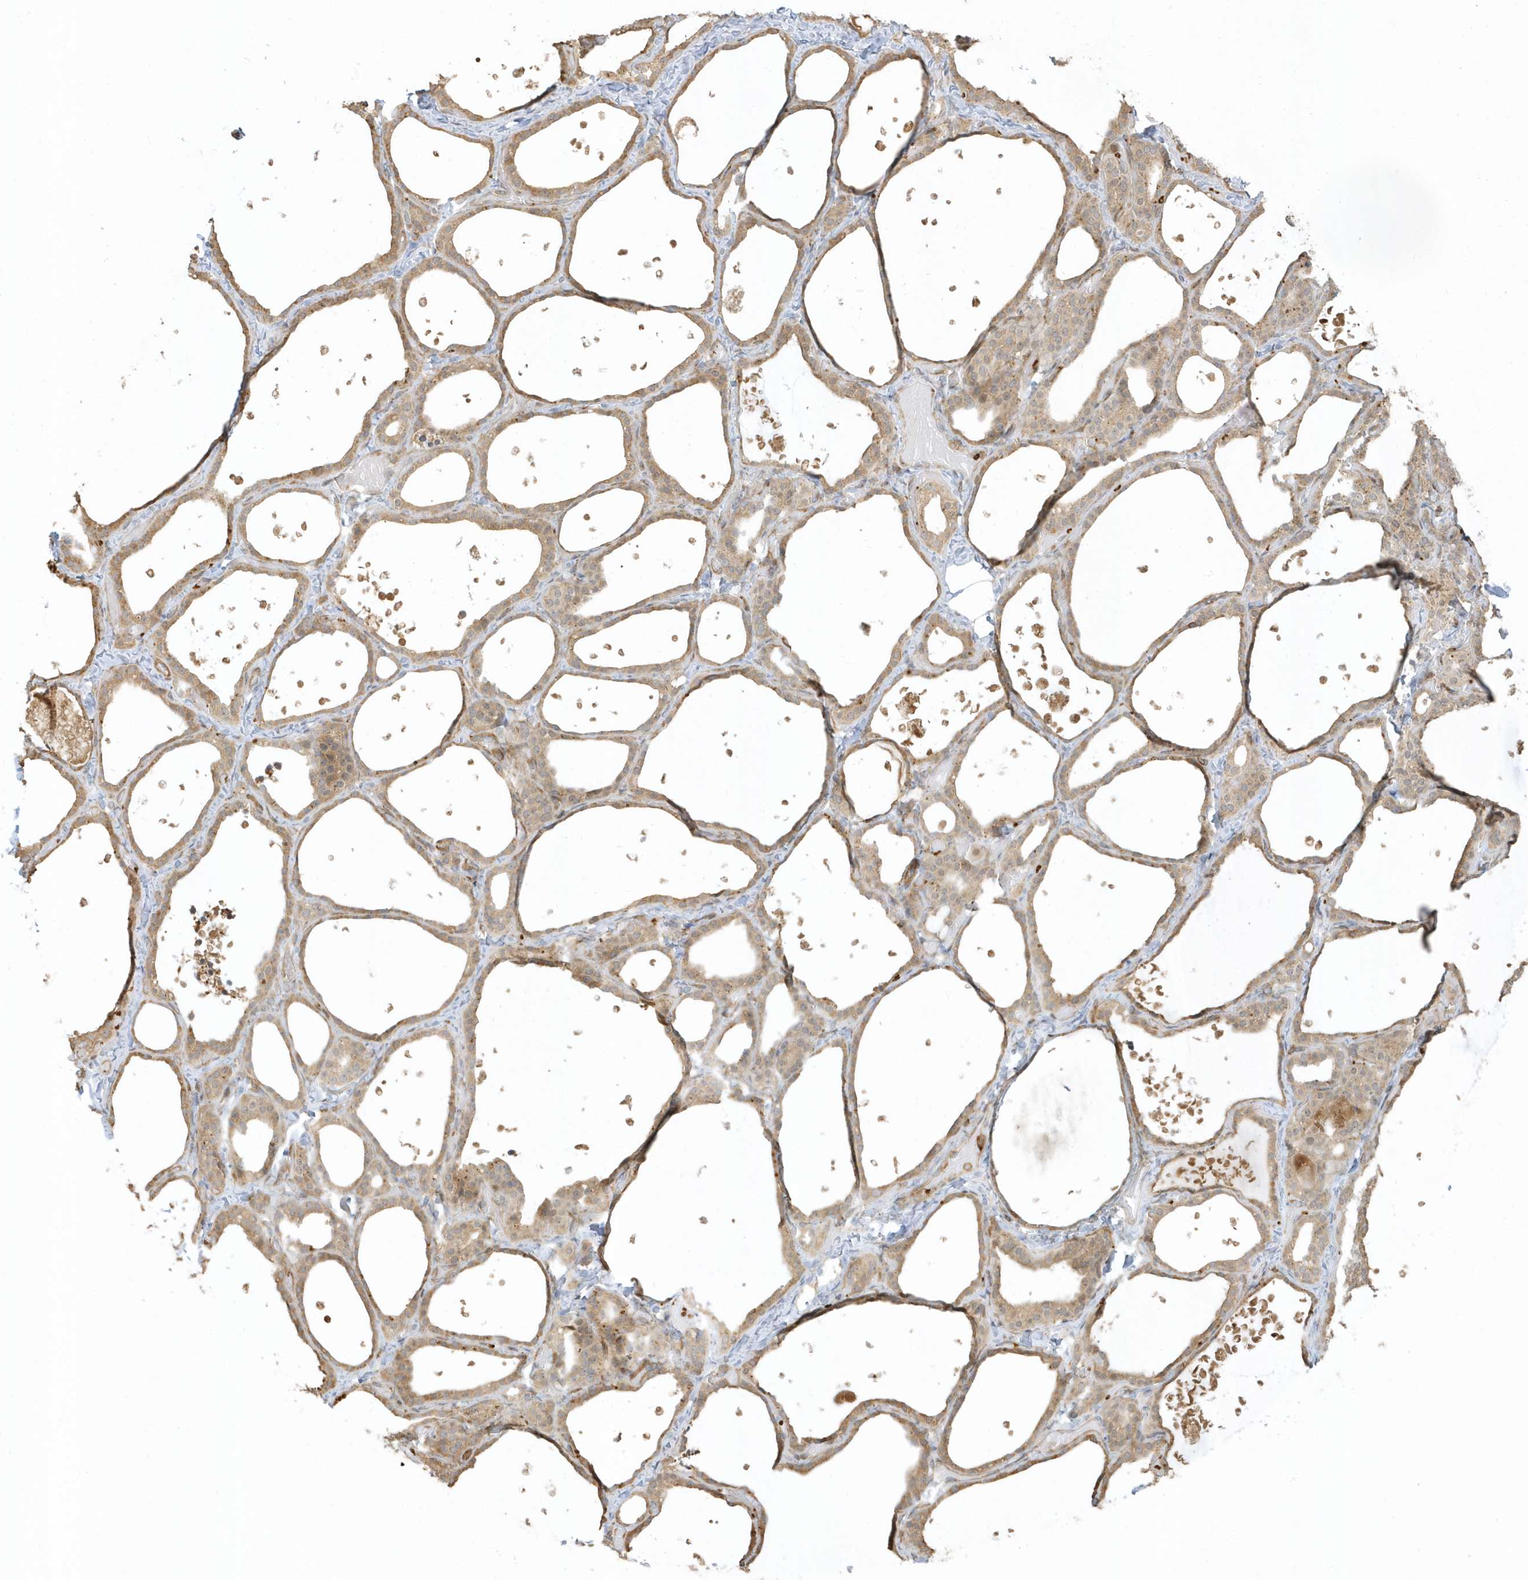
{"staining": {"intensity": "weak", "quantity": ">75%", "location": "cytoplasmic/membranous"}, "tissue": "thyroid gland", "cell_type": "Glandular cells", "image_type": "normal", "snomed": [{"axis": "morphology", "description": "Normal tissue, NOS"}, {"axis": "topography", "description": "Thyroid gland"}], "caption": "The photomicrograph reveals staining of benign thyroid gland, revealing weak cytoplasmic/membranous protein expression (brown color) within glandular cells. Nuclei are stained in blue.", "gene": "ZBTB8A", "patient": {"sex": "female", "age": 44}}